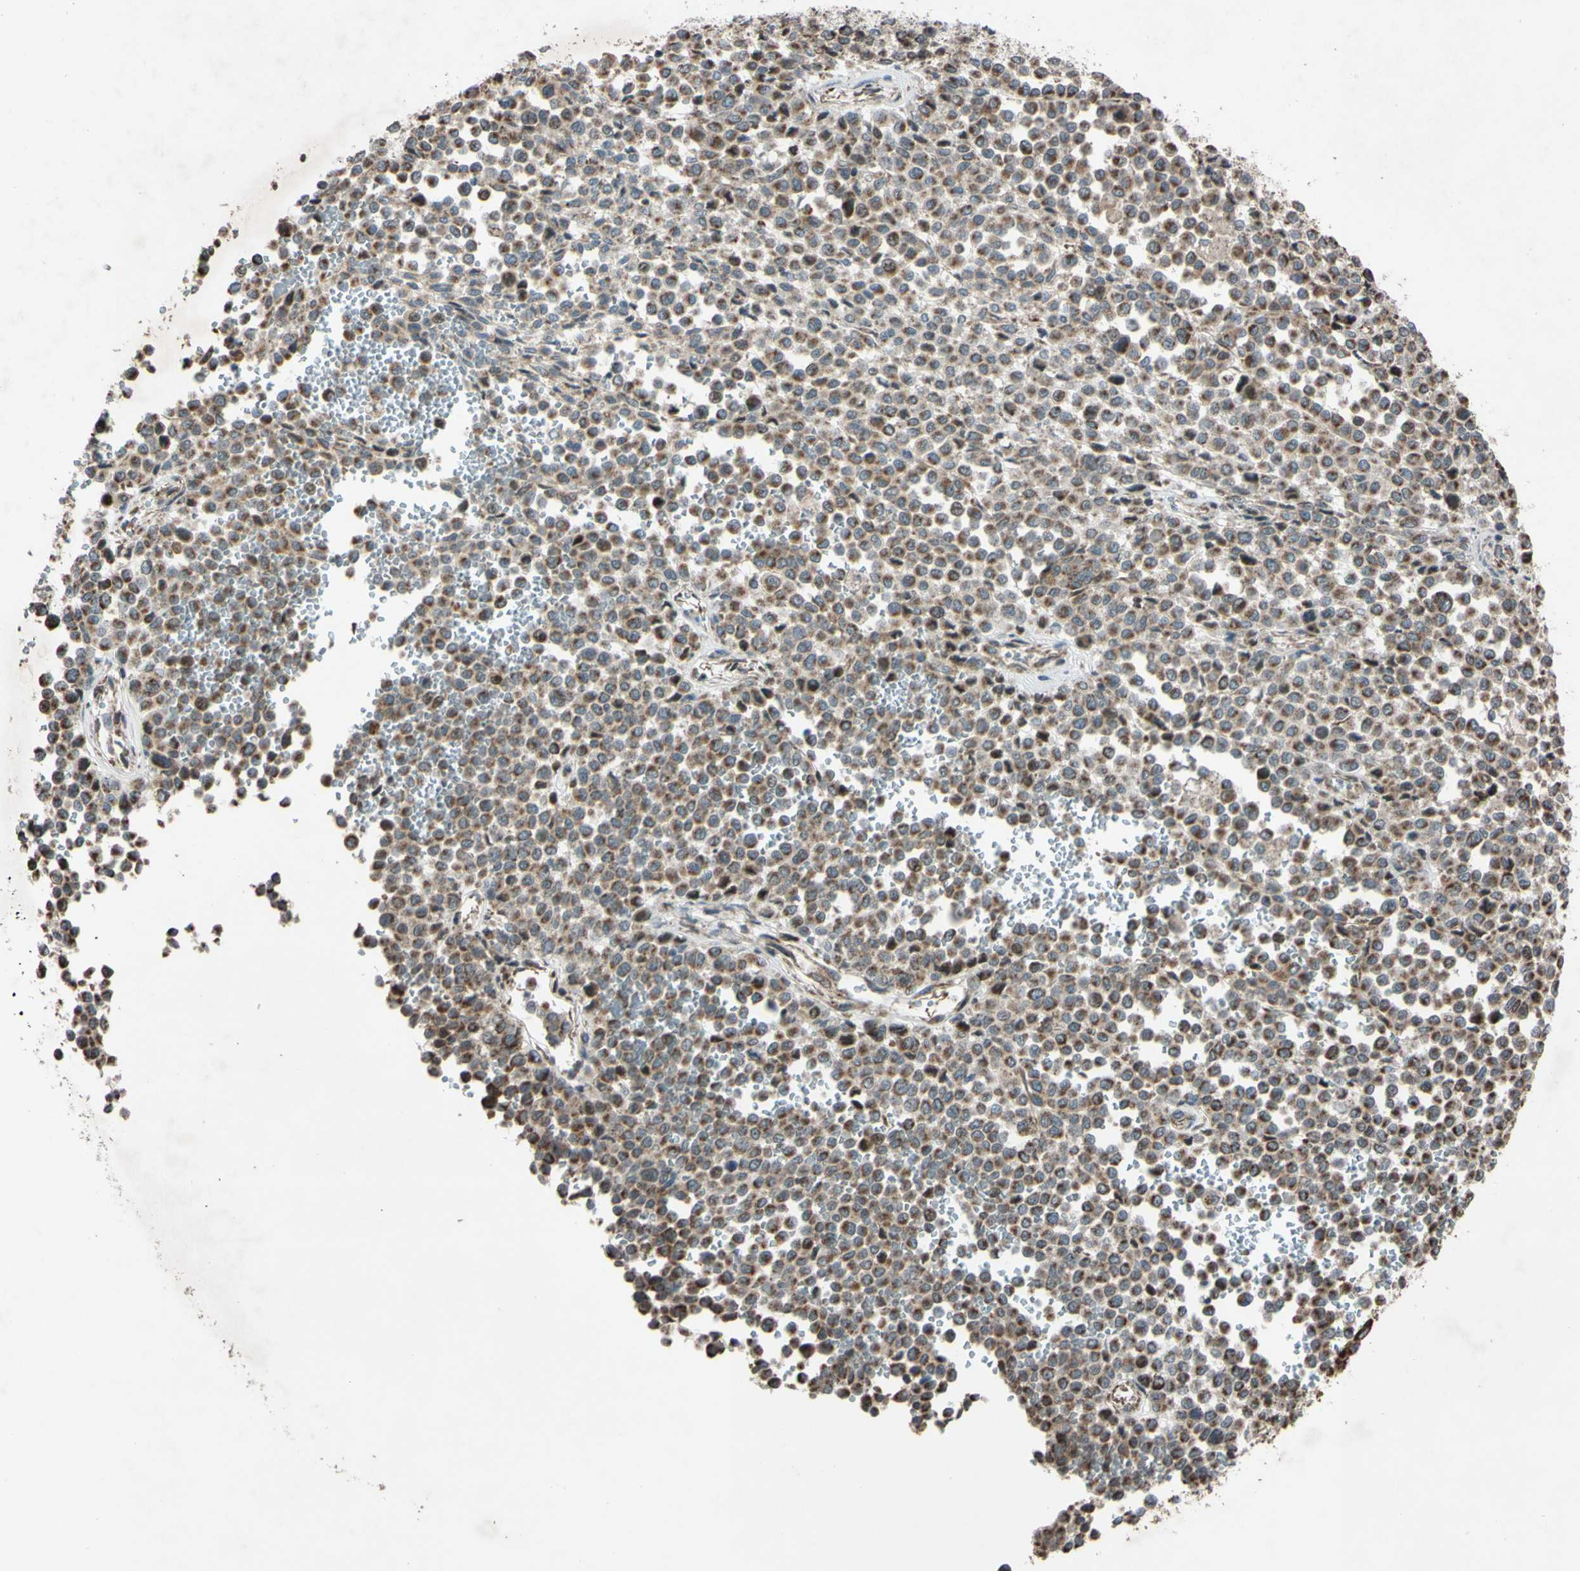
{"staining": {"intensity": "moderate", "quantity": ">75%", "location": "cytoplasmic/membranous"}, "tissue": "melanoma", "cell_type": "Tumor cells", "image_type": "cancer", "snomed": [{"axis": "morphology", "description": "Malignant melanoma, Metastatic site"}, {"axis": "topography", "description": "Pancreas"}], "caption": "Malignant melanoma (metastatic site) stained with a brown dye demonstrates moderate cytoplasmic/membranous positive positivity in about >75% of tumor cells.", "gene": "ACOT8", "patient": {"sex": "female", "age": 30}}